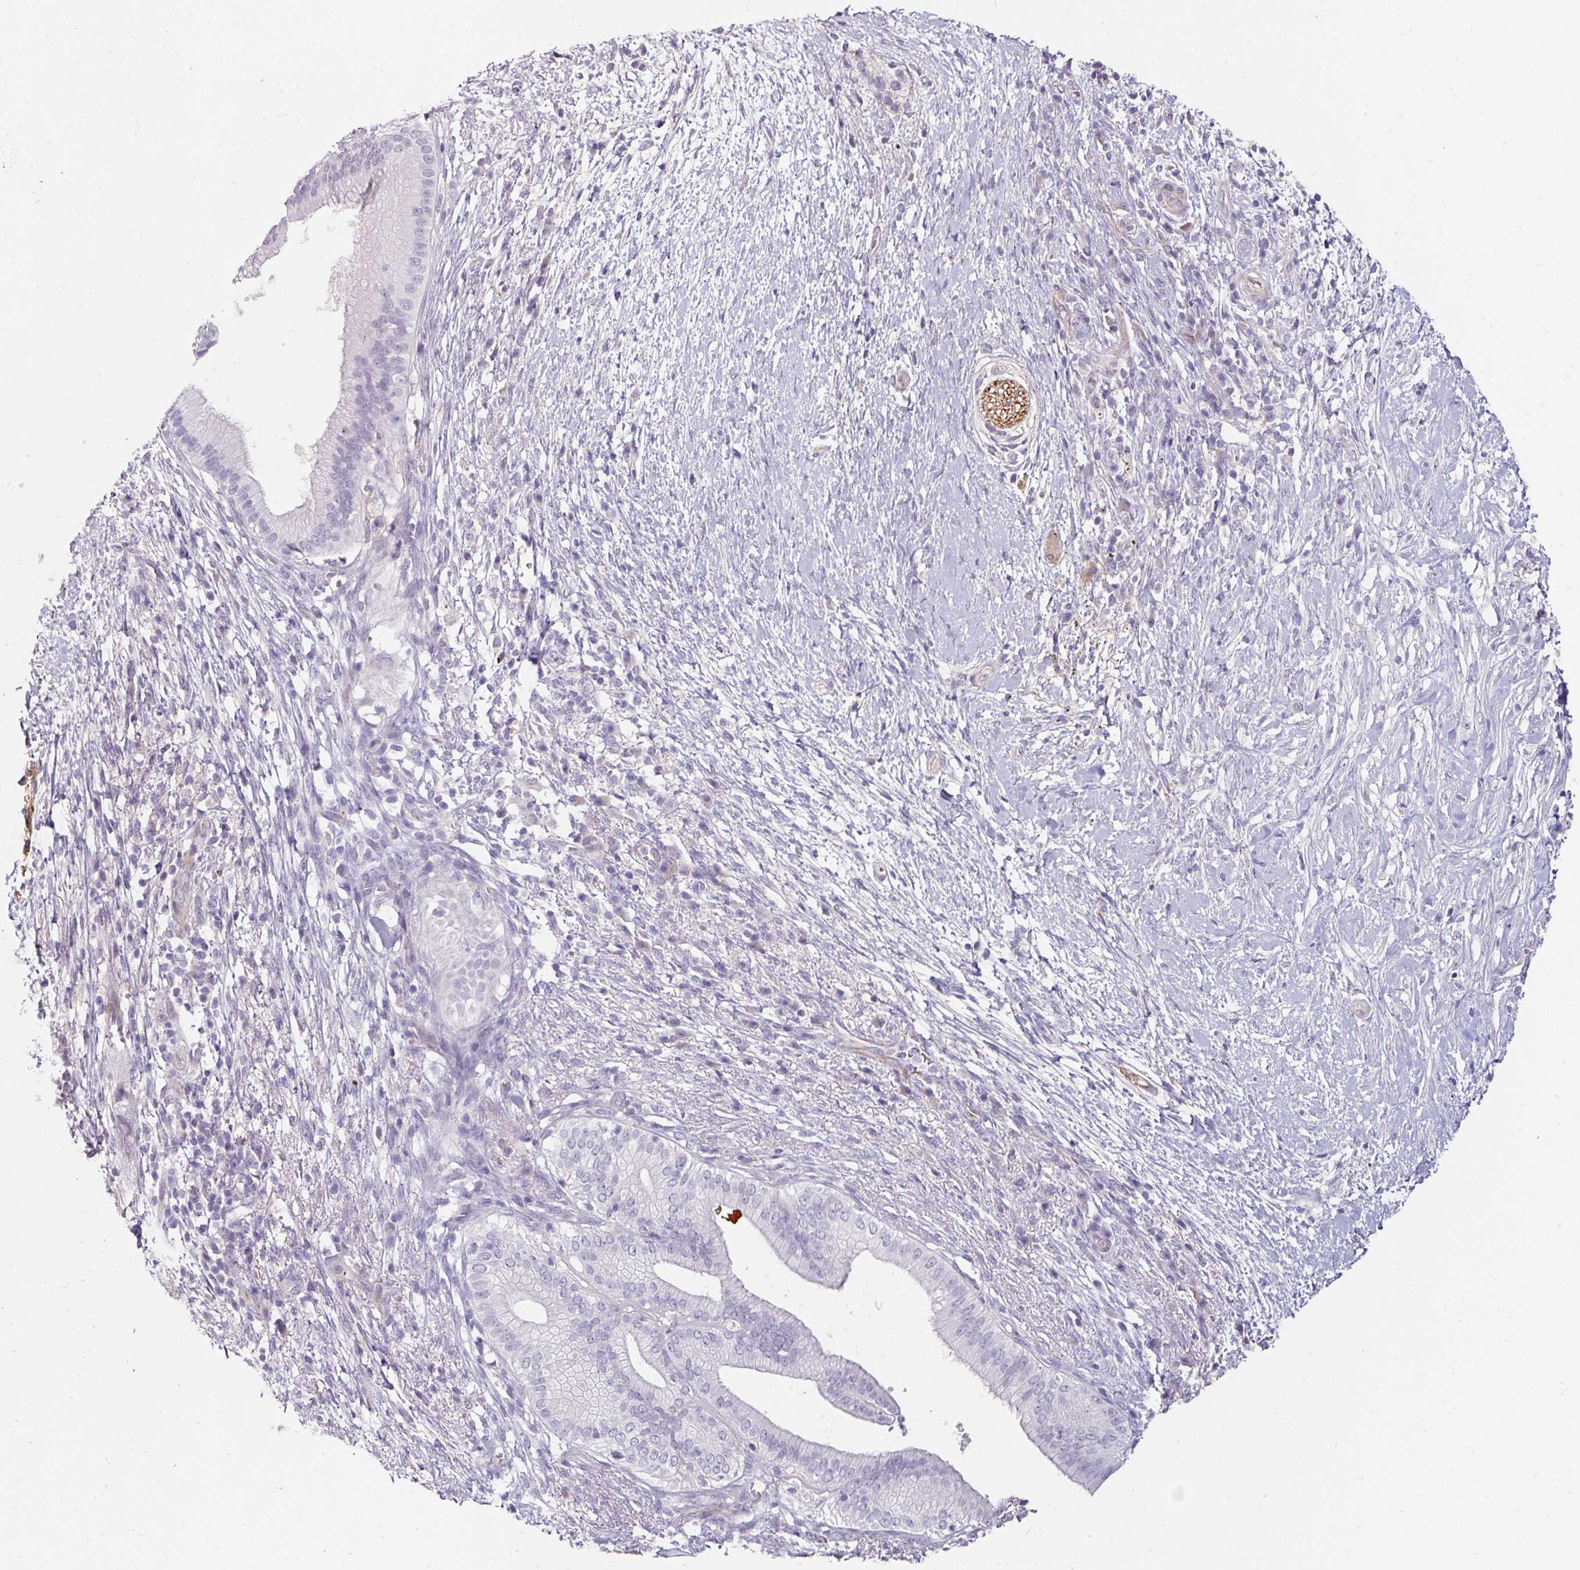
{"staining": {"intensity": "weak", "quantity": "<25%", "location": "cytoplasmic/membranous"}, "tissue": "pancreatic cancer", "cell_type": "Tumor cells", "image_type": "cancer", "snomed": [{"axis": "morphology", "description": "Adenocarcinoma, NOS"}, {"axis": "topography", "description": "Pancreas"}], "caption": "Micrograph shows no significant protein positivity in tumor cells of adenocarcinoma (pancreatic).", "gene": "EYA3", "patient": {"sex": "female", "age": 72}}